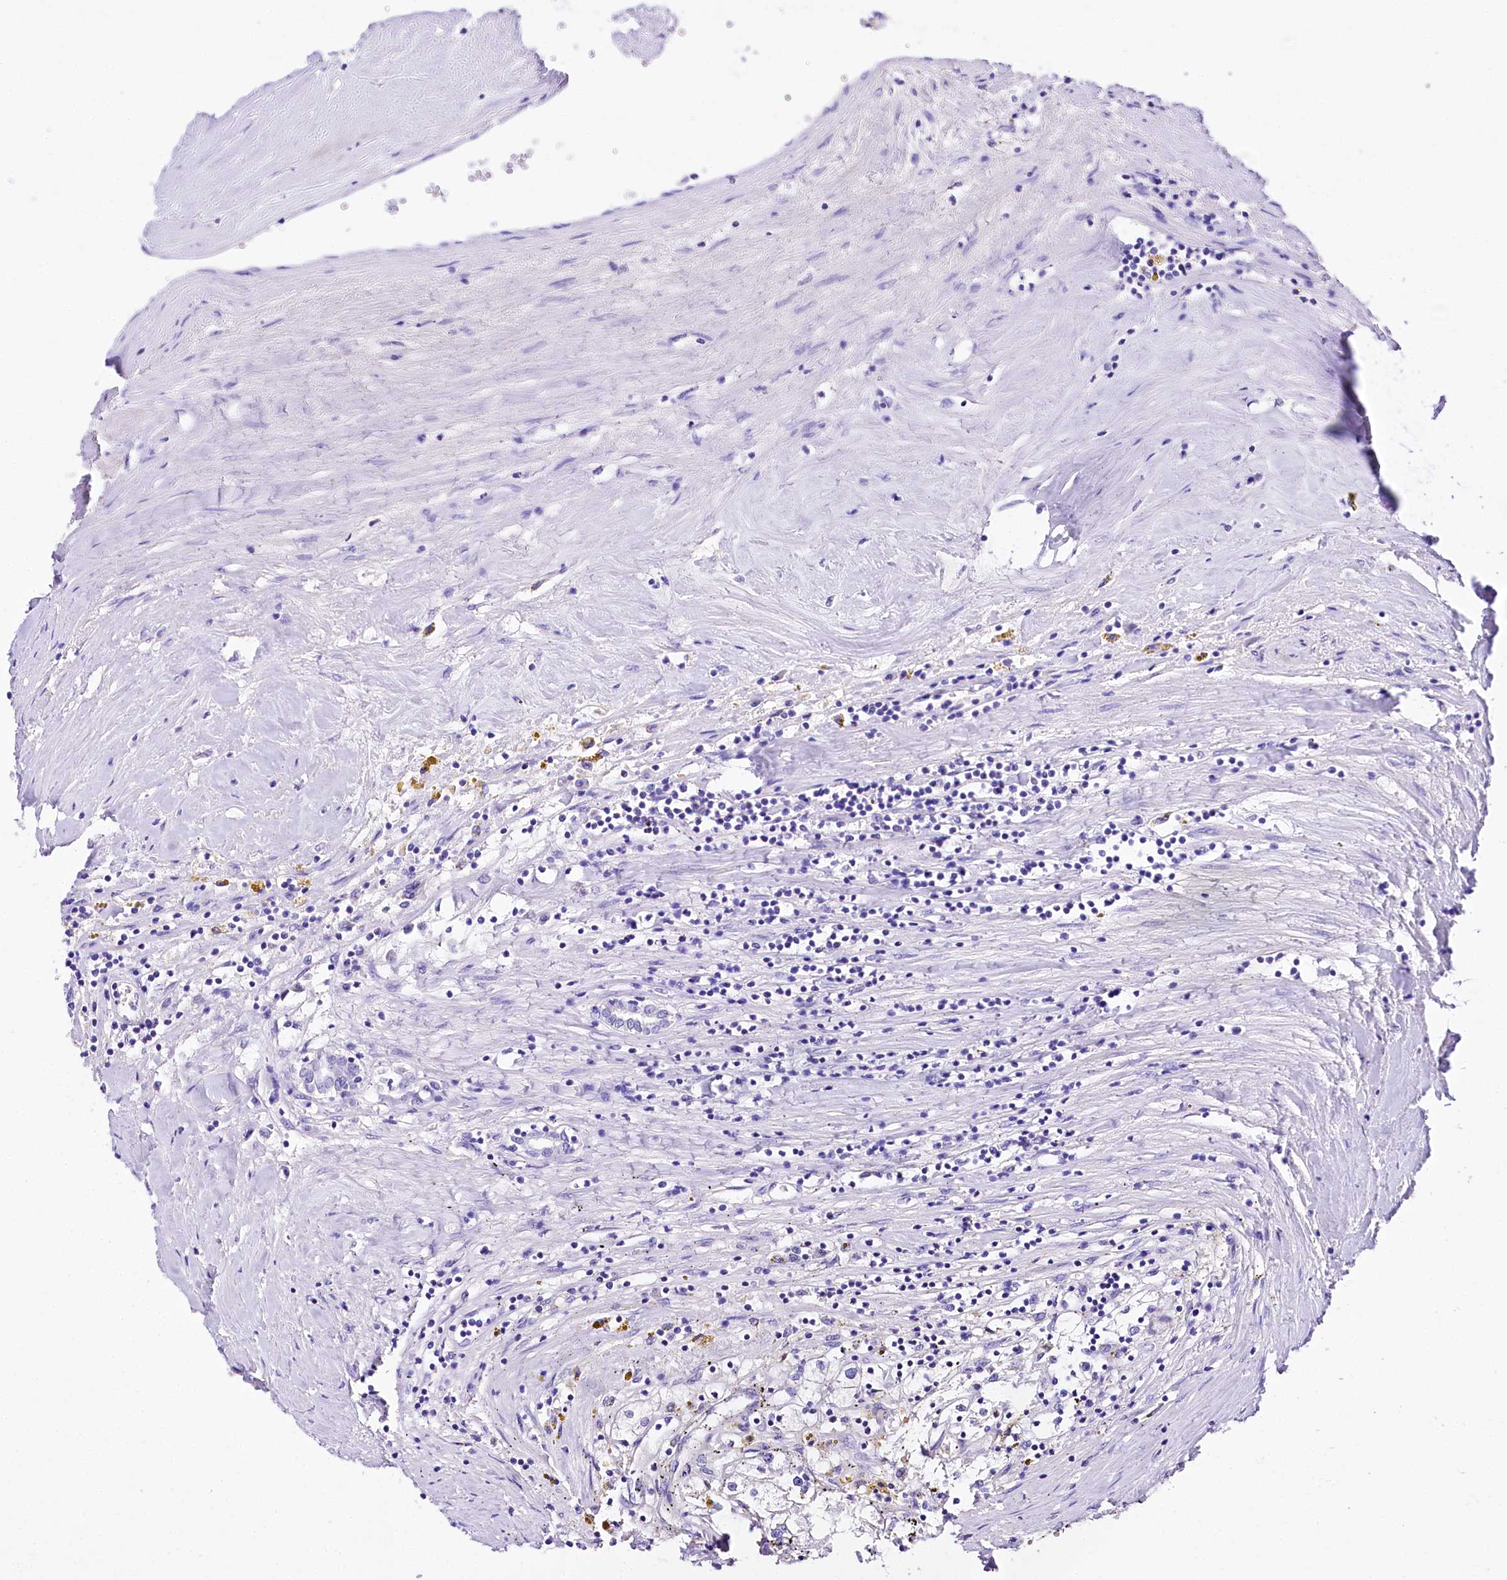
{"staining": {"intensity": "negative", "quantity": "none", "location": "none"}, "tissue": "renal cancer", "cell_type": "Tumor cells", "image_type": "cancer", "snomed": [{"axis": "morphology", "description": "Adenocarcinoma, NOS"}, {"axis": "topography", "description": "Kidney"}], "caption": "This image is of renal cancer stained with IHC to label a protein in brown with the nuclei are counter-stained blue. There is no staining in tumor cells.", "gene": "A2ML1", "patient": {"sex": "male", "age": 56}}